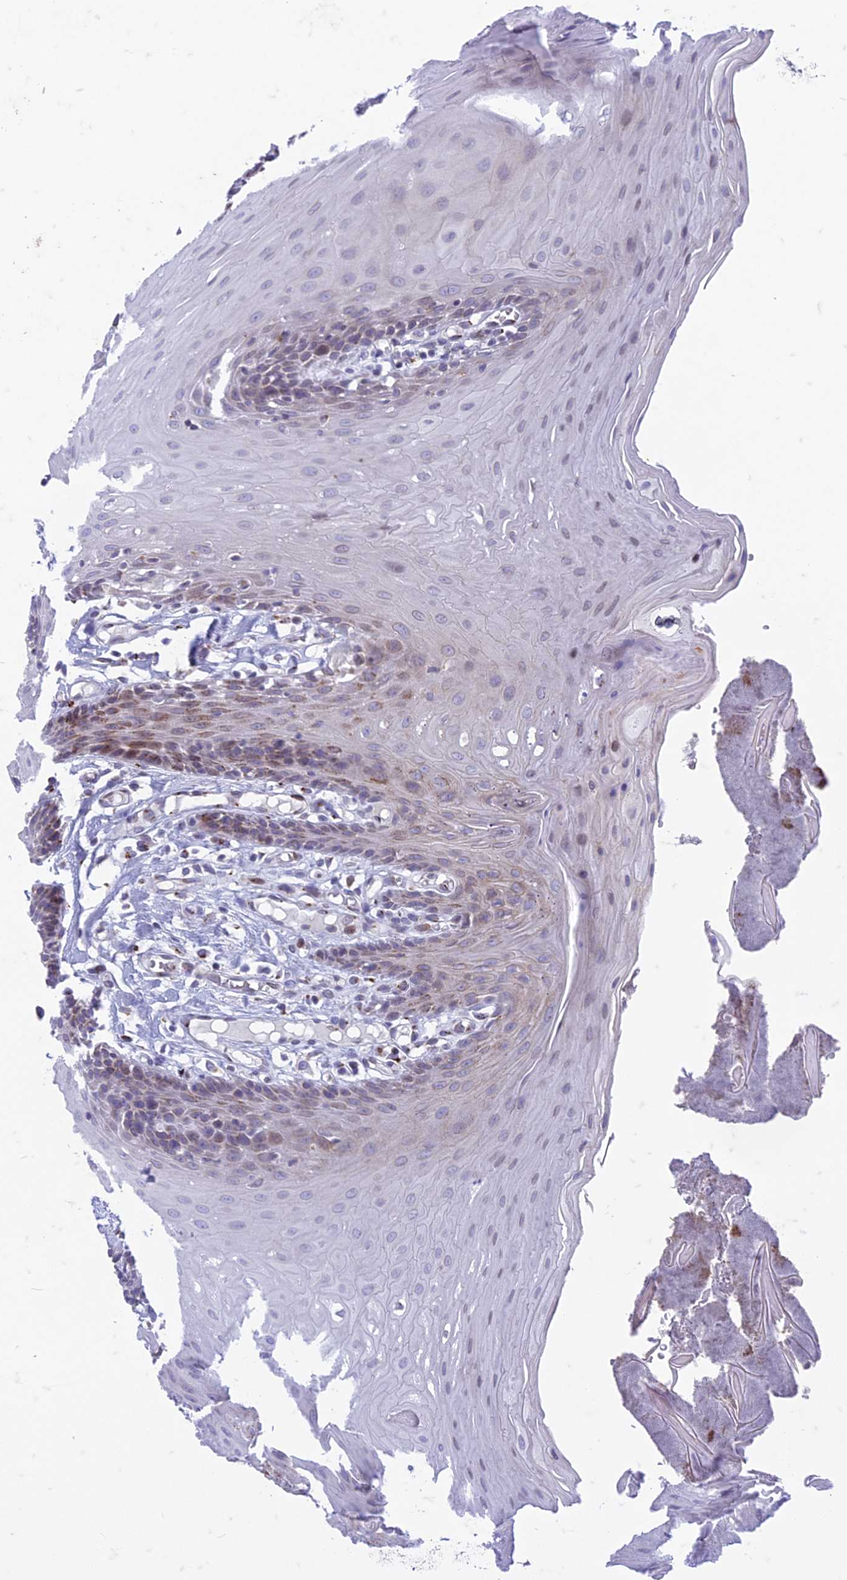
{"staining": {"intensity": "moderate", "quantity": "<25%", "location": "cytoplasmic/membranous"}, "tissue": "oral mucosa", "cell_type": "Squamous epithelial cells", "image_type": "normal", "snomed": [{"axis": "morphology", "description": "Normal tissue, NOS"}, {"axis": "morphology", "description": "Squamous cell carcinoma, NOS"}, {"axis": "topography", "description": "Skeletal muscle"}, {"axis": "topography", "description": "Oral tissue"}, {"axis": "topography", "description": "Salivary gland"}, {"axis": "topography", "description": "Head-Neck"}], "caption": "This is a histology image of IHC staining of normal oral mucosa, which shows moderate staining in the cytoplasmic/membranous of squamous epithelial cells.", "gene": "FAM3C", "patient": {"sex": "male", "age": 54}}